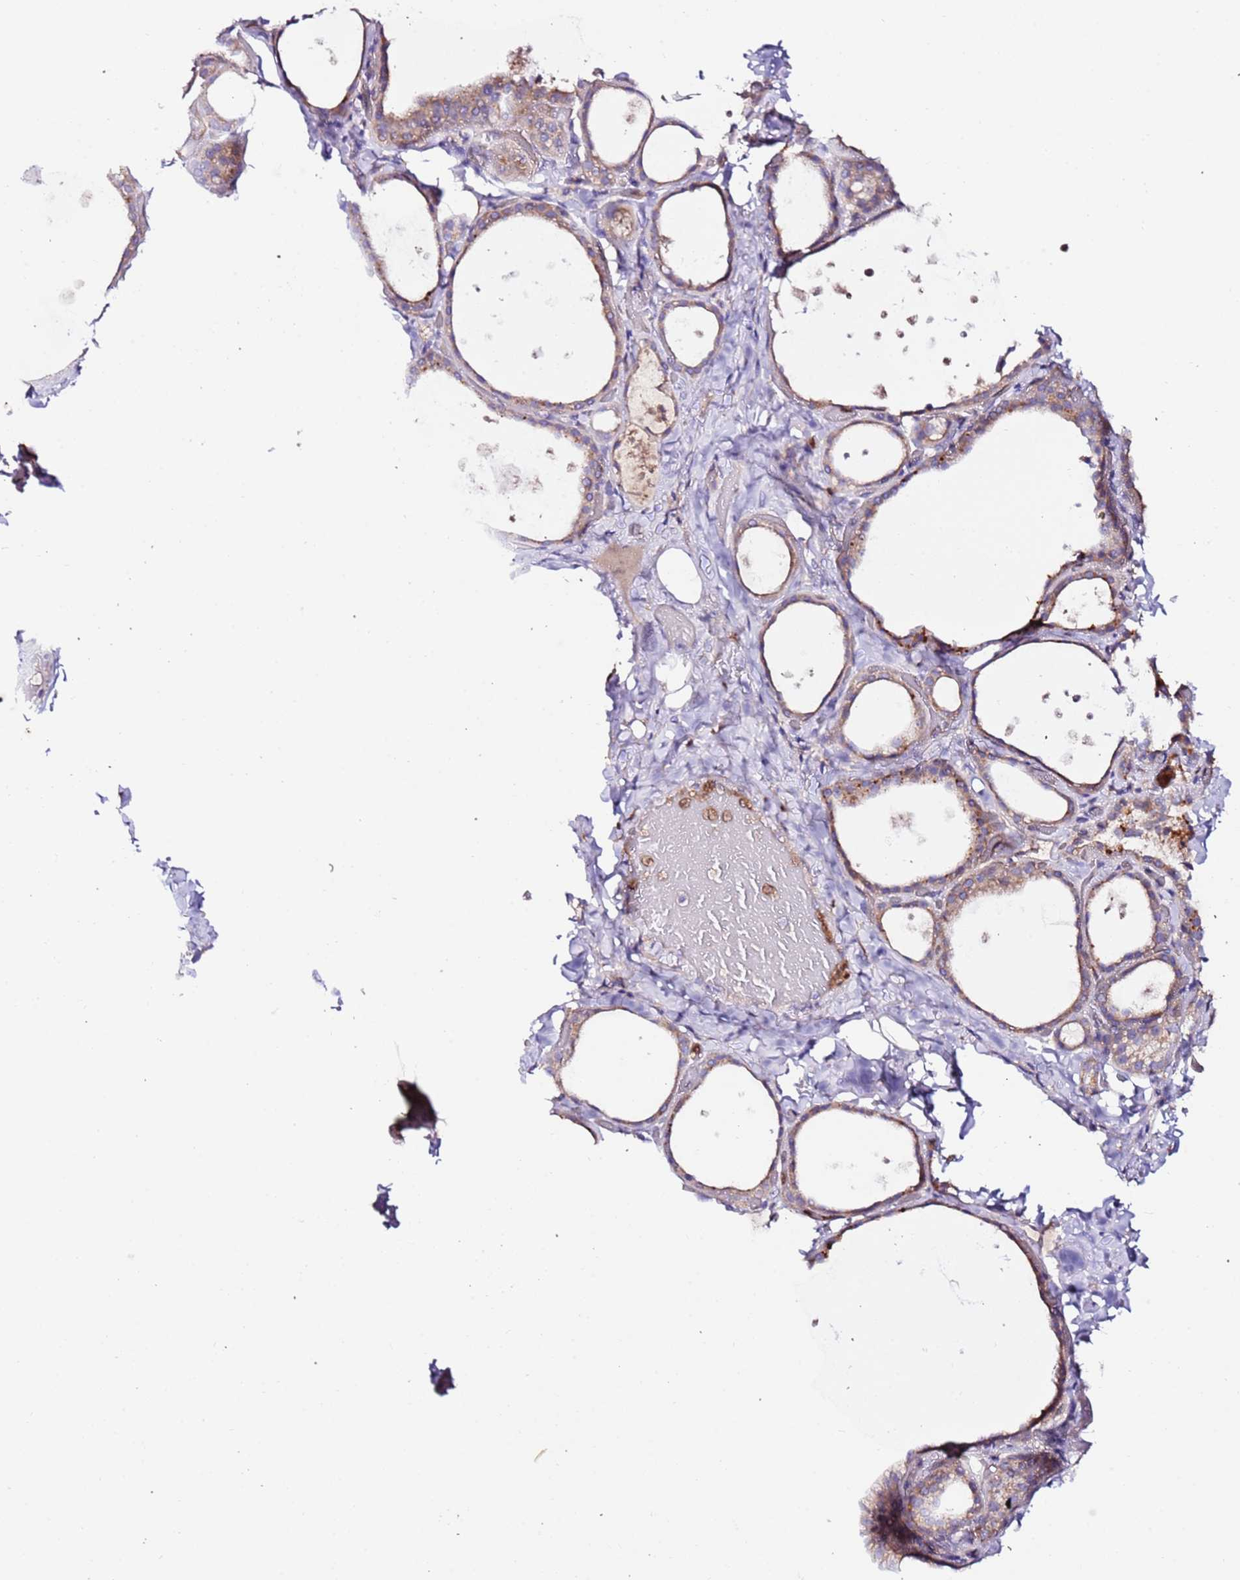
{"staining": {"intensity": "moderate", "quantity": ">75%", "location": "cytoplasmic/membranous"}, "tissue": "thyroid gland", "cell_type": "Glandular cells", "image_type": "normal", "snomed": [{"axis": "morphology", "description": "Normal tissue, NOS"}, {"axis": "topography", "description": "Thyroid gland"}], "caption": "A brown stain shows moderate cytoplasmic/membranous positivity of a protein in glandular cells of benign thyroid gland.", "gene": "FLVCR1", "patient": {"sex": "female", "age": 44}}